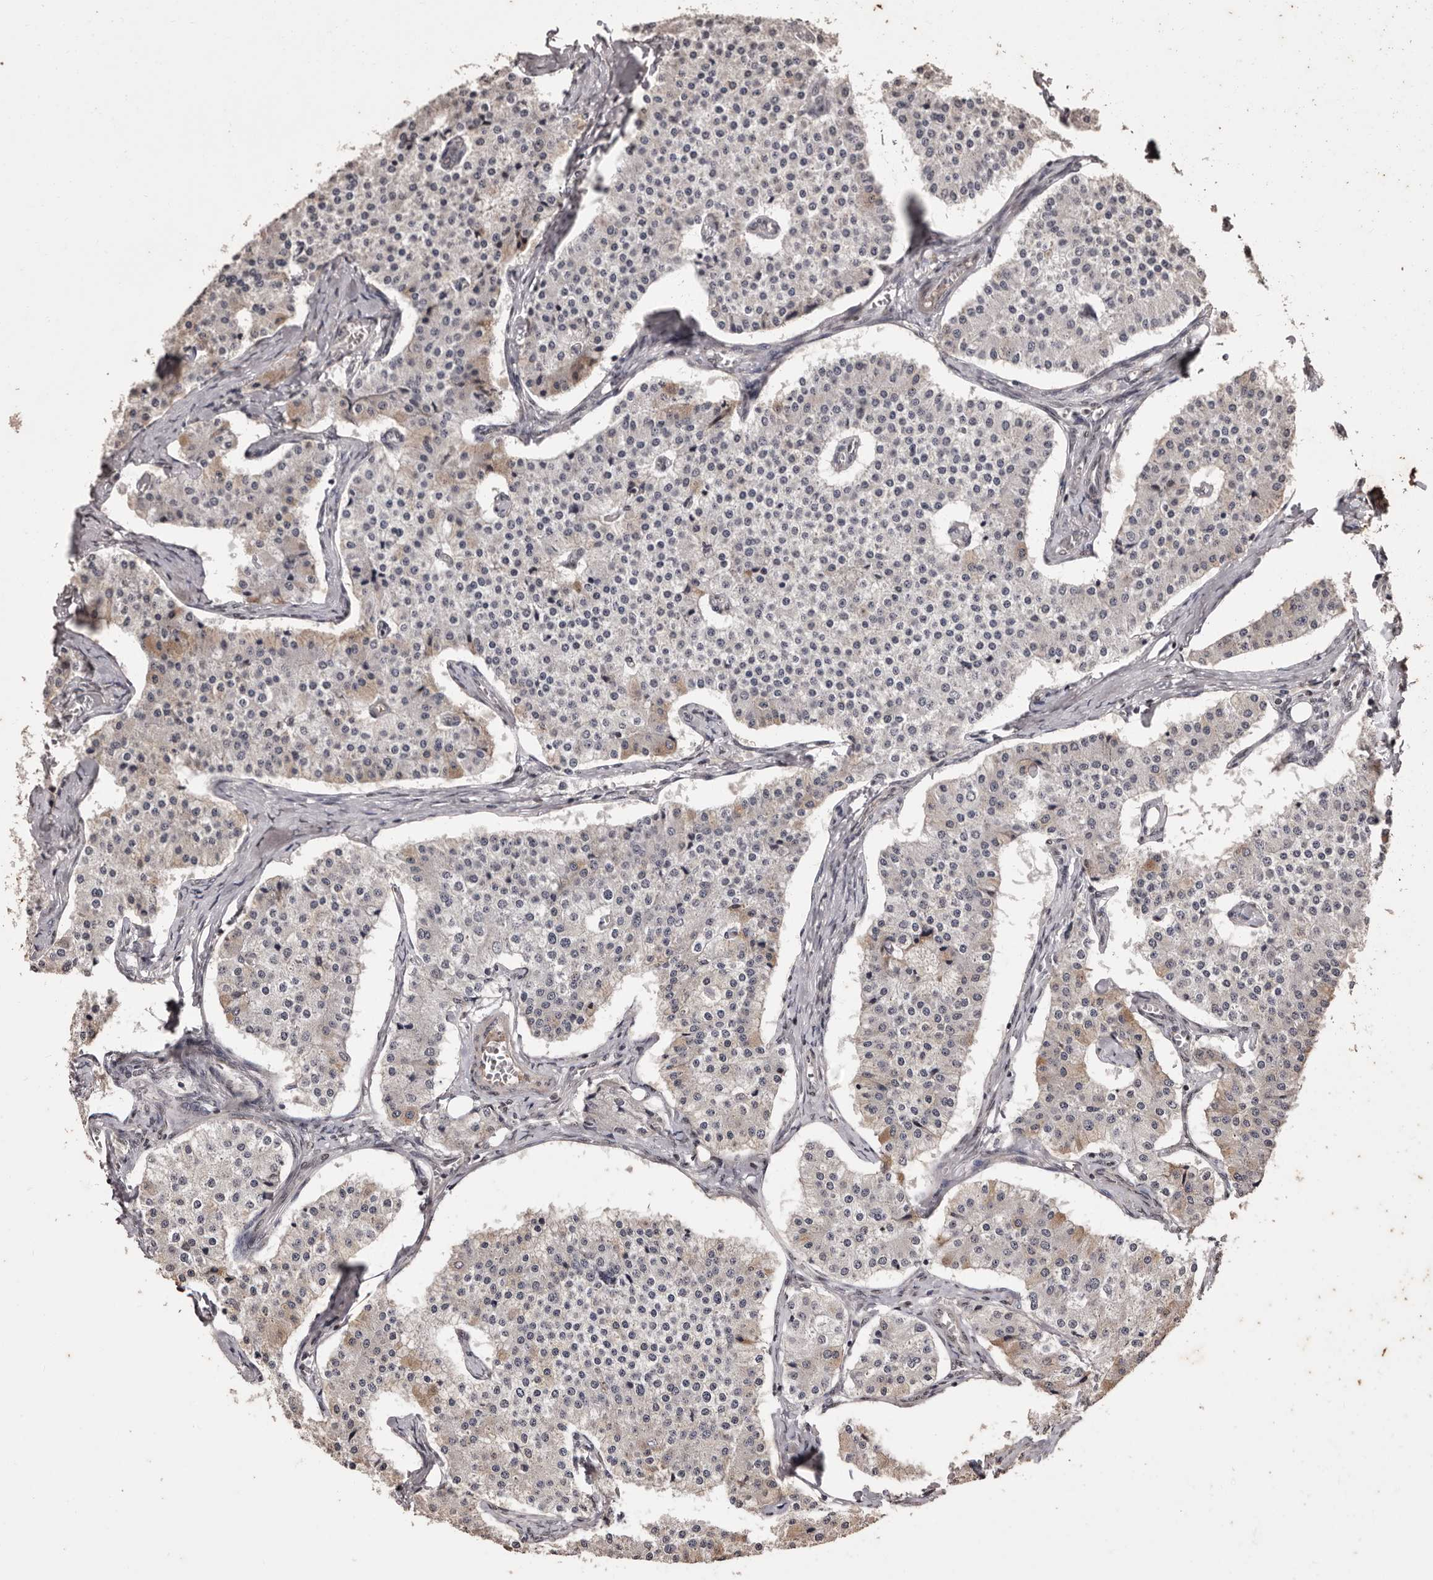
{"staining": {"intensity": "weak", "quantity": "<25%", "location": "cytoplasmic/membranous"}, "tissue": "carcinoid", "cell_type": "Tumor cells", "image_type": "cancer", "snomed": [{"axis": "morphology", "description": "Carcinoid, malignant, NOS"}, {"axis": "topography", "description": "Colon"}], "caption": "Immunohistochemistry (IHC) photomicrograph of neoplastic tissue: human carcinoid stained with DAB shows no significant protein expression in tumor cells.", "gene": "NAV1", "patient": {"sex": "female", "age": 52}}